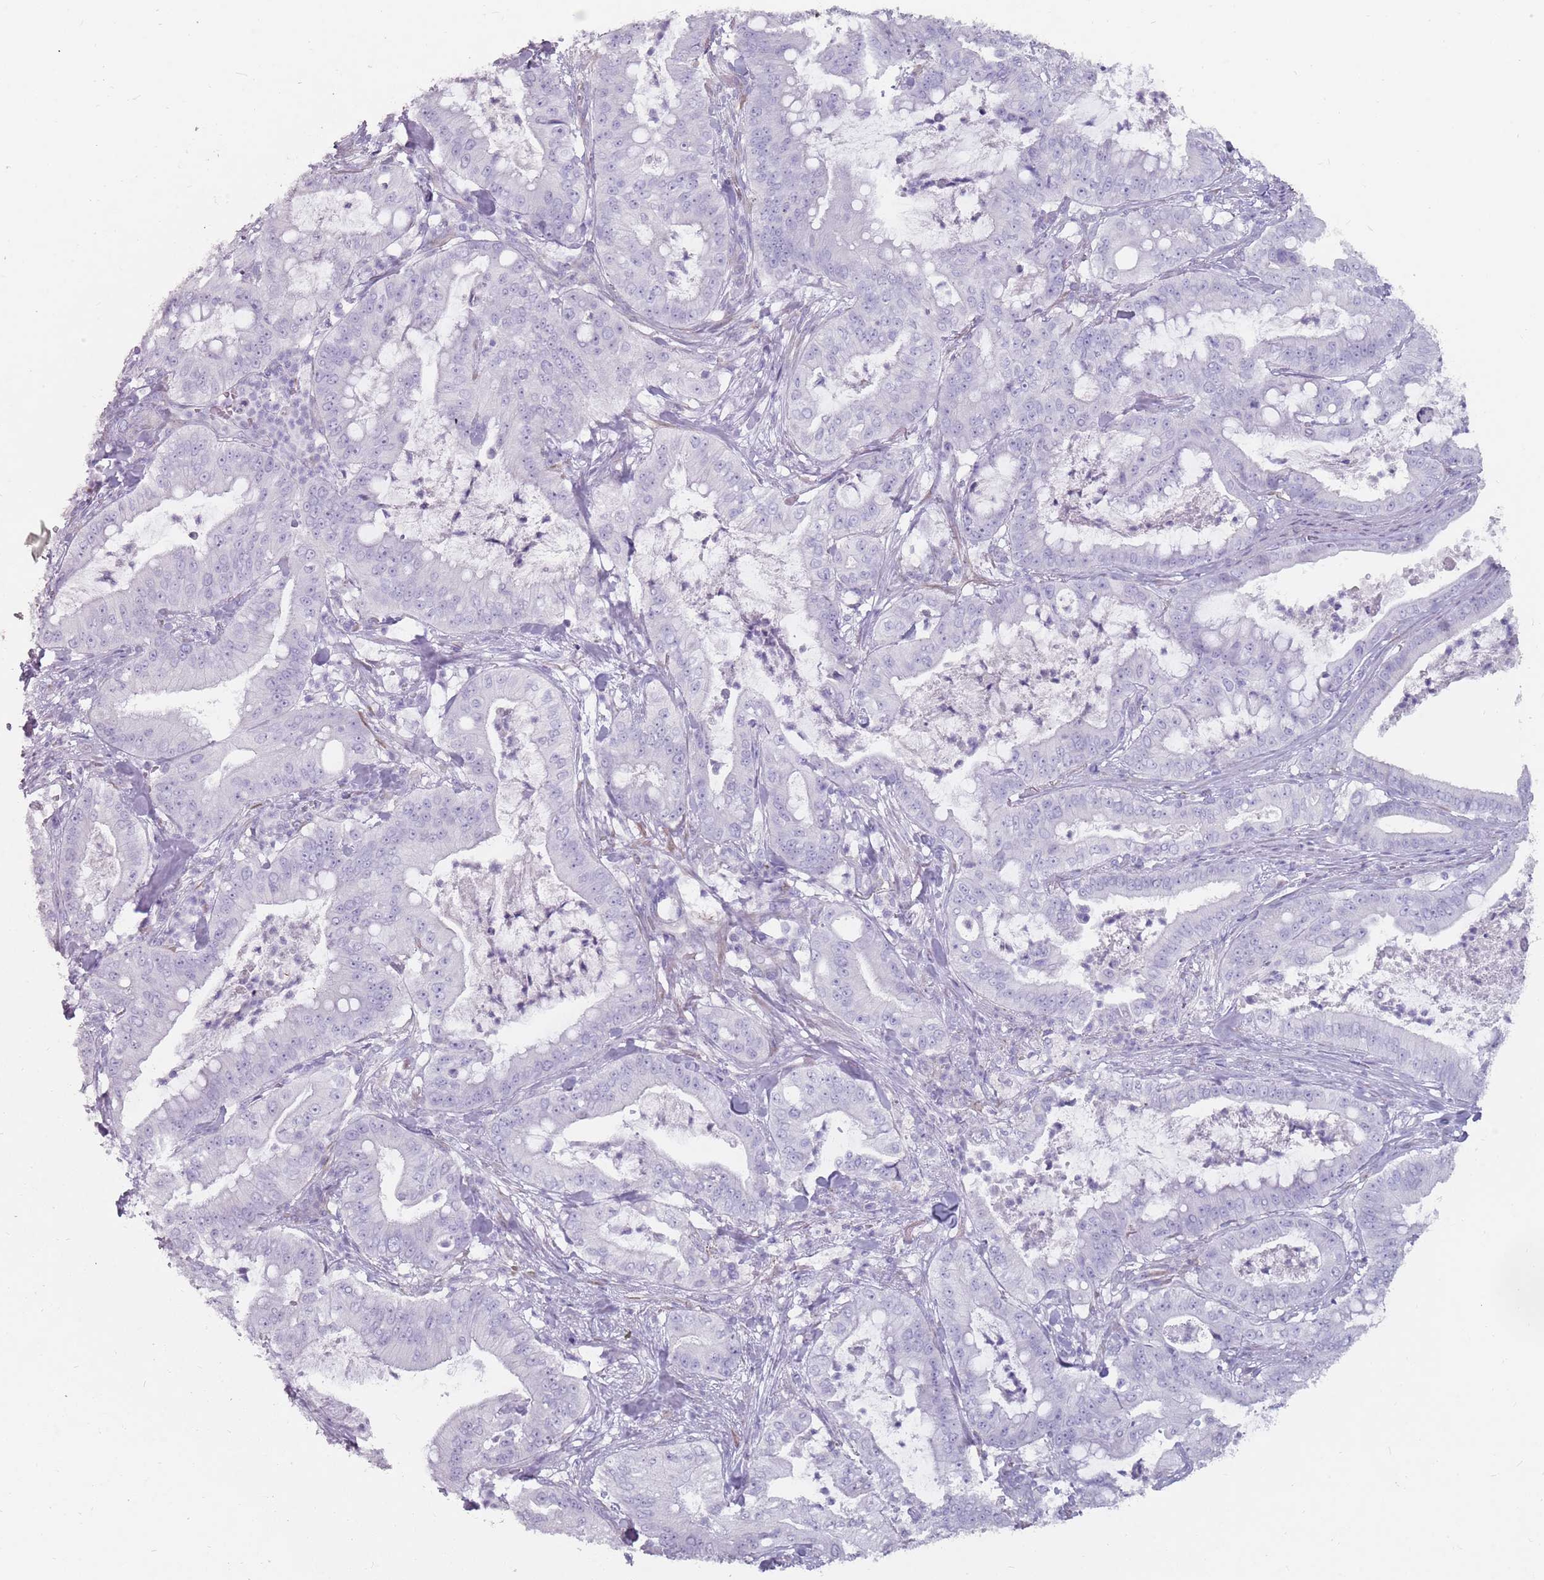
{"staining": {"intensity": "negative", "quantity": "none", "location": "none"}, "tissue": "pancreatic cancer", "cell_type": "Tumor cells", "image_type": "cancer", "snomed": [{"axis": "morphology", "description": "Adenocarcinoma, NOS"}, {"axis": "topography", "description": "Pancreas"}], "caption": "Immunohistochemistry of human adenocarcinoma (pancreatic) displays no expression in tumor cells.", "gene": "DDX4", "patient": {"sex": "male", "age": 71}}